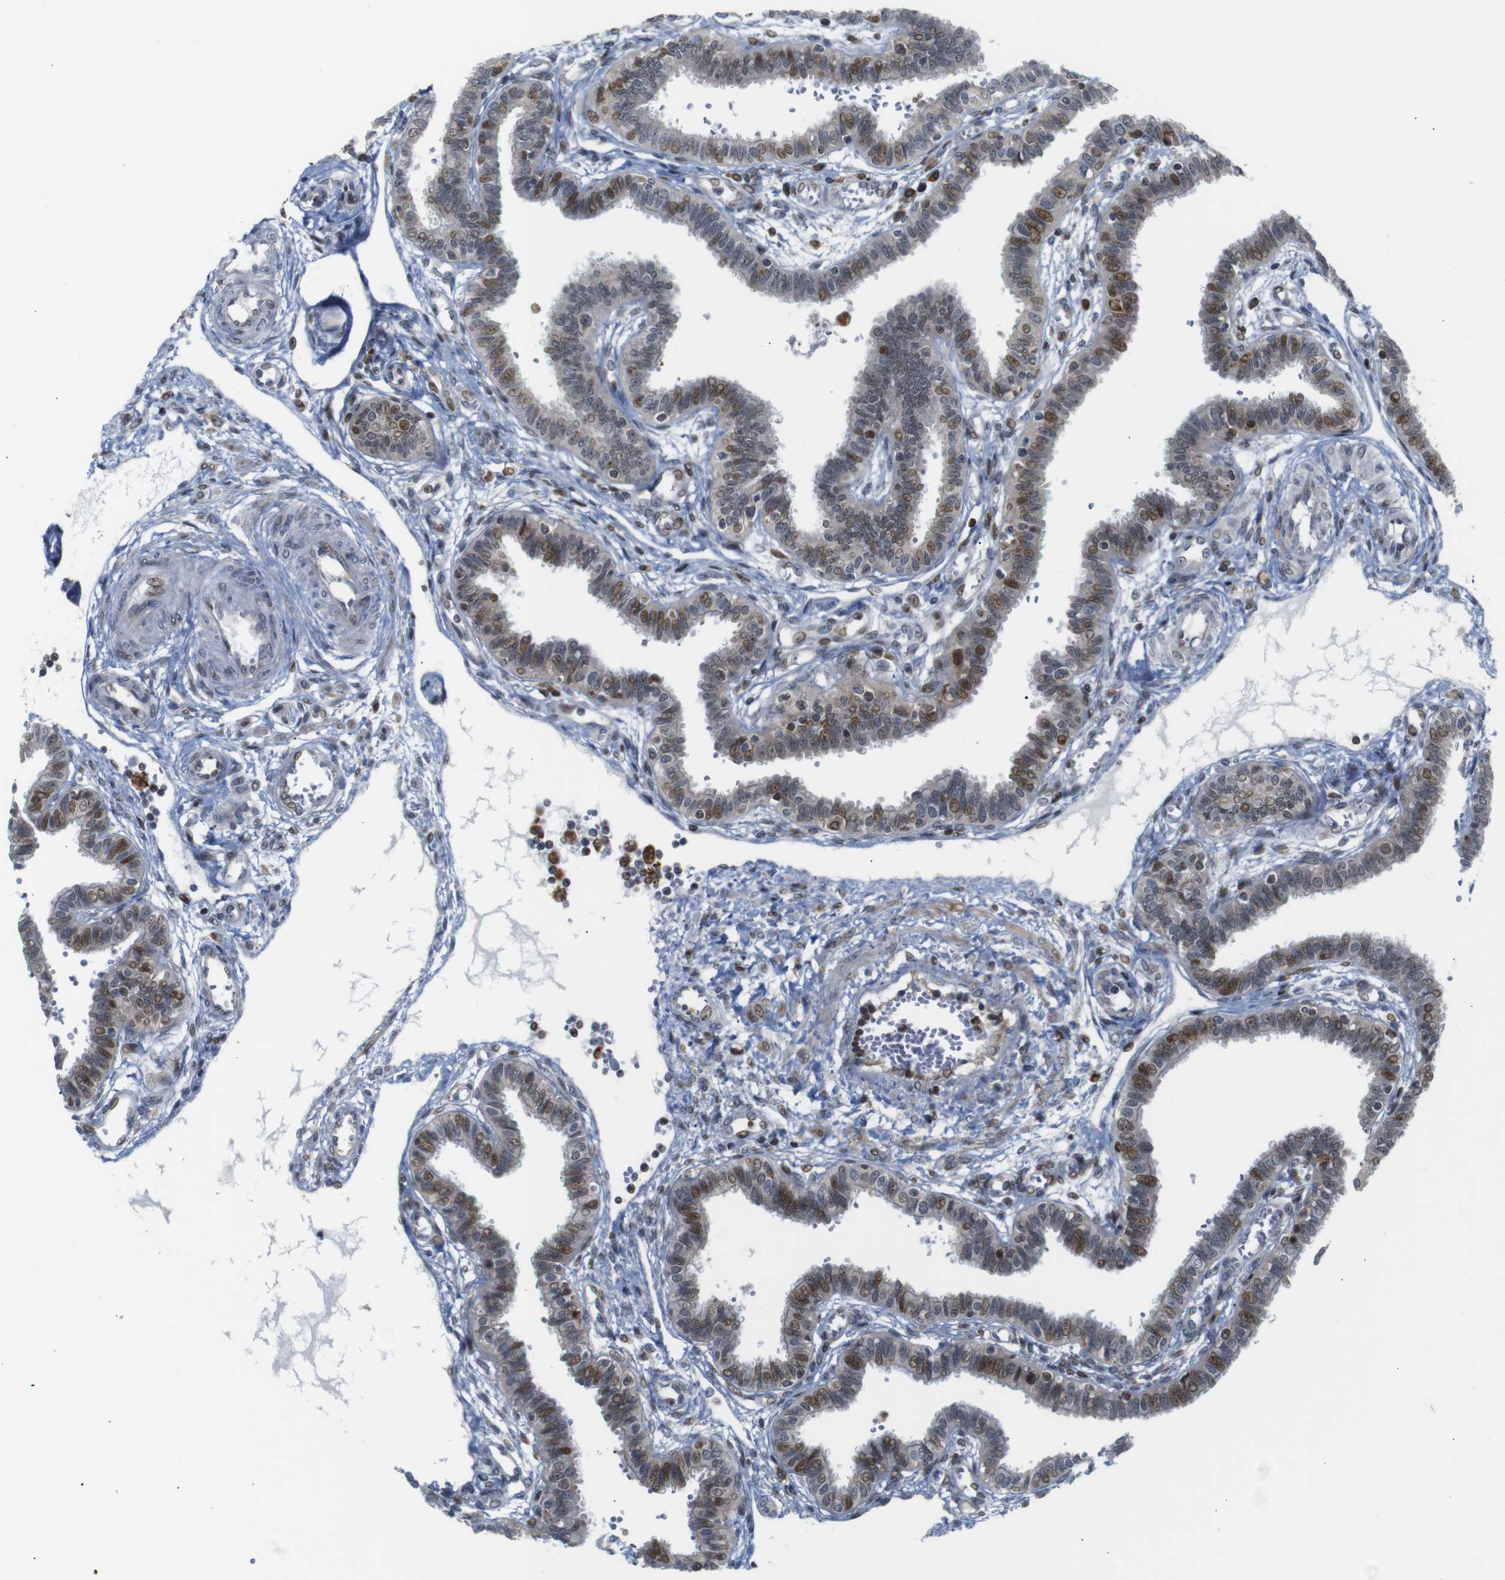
{"staining": {"intensity": "moderate", "quantity": "25%-75%", "location": "nuclear"}, "tissue": "fallopian tube", "cell_type": "Glandular cells", "image_type": "normal", "snomed": [{"axis": "morphology", "description": "Normal tissue, NOS"}, {"axis": "topography", "description": "Fallopian tube"}], "caption": "Immunohistochemistry of benign human fallopian tube shows medium levels of moderate nuclear positivity in about 25%-75% of glandular cells. The staining was performed using DAB (3,3'-diaminobenzidine) to visualize the protein expression in brown, while the nuclei were stained in blue with hematoxylin (Magnification: 20x).", "gene": "PTPN1", "patient": {"sex": "female", "age": 32}}